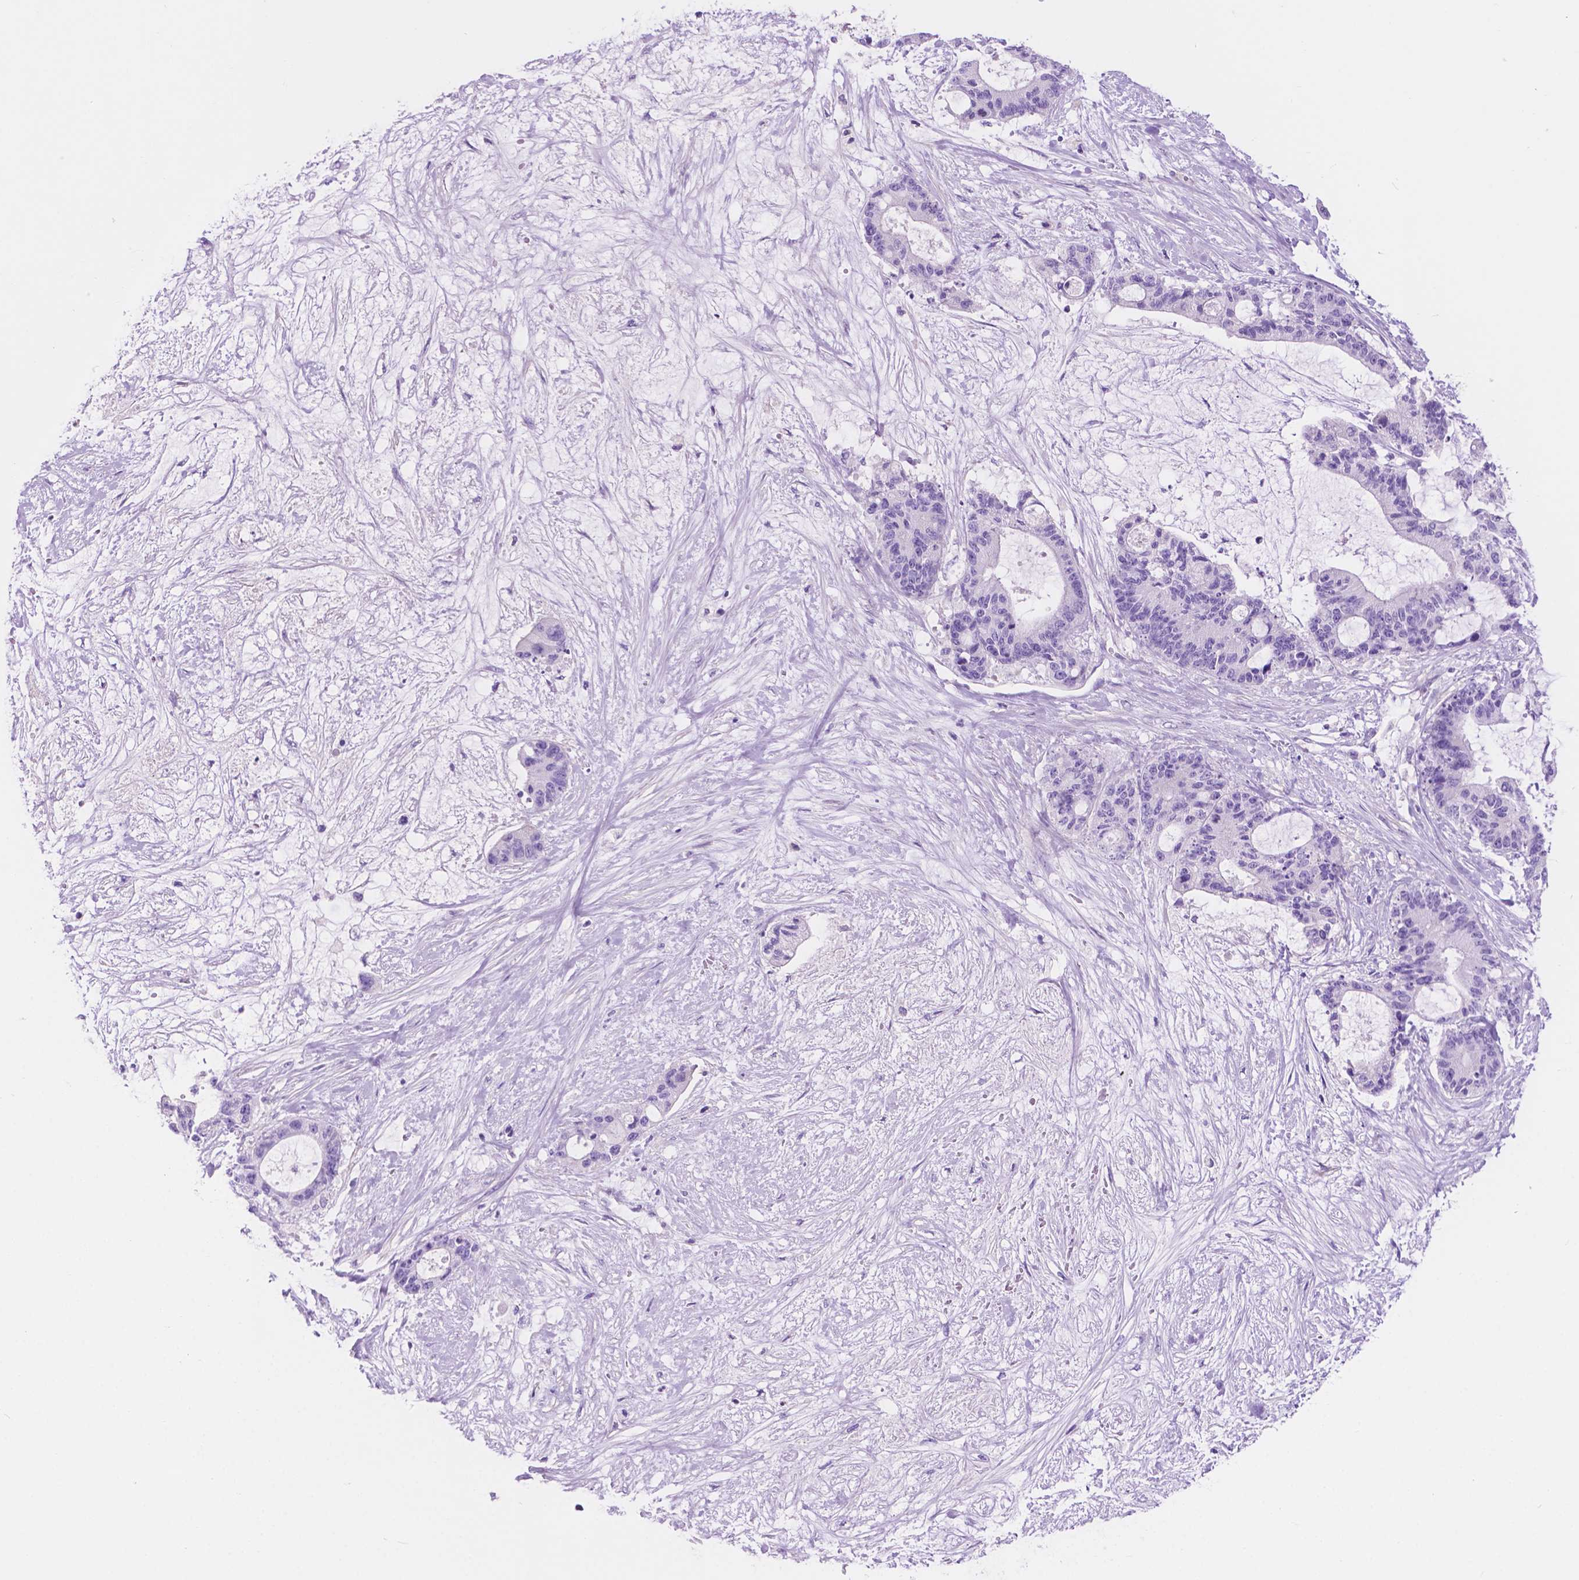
{"staining": {"intensity": "negative", "quantity": "none", "location": "none"}, "tissue": "liver cancer", "cell_type": "Tumor cells", "image_type": "cancer", "snomed": [{"axis": "morphology", "description": "Normal tissue, NOS"}, {"axis": "morphology", "description": "Cholangiocarcinoma"}, {"axis": "topography", "description": "Liver"}, {"axis": "topography", "description": "Peripheral nerve tissue"}], "caption": "Tumor cells show no significant protein positivity in liver cholangiocarcinoma.", "gene": "IGFN1", "patient": {"sex": "female", "age": 73}}